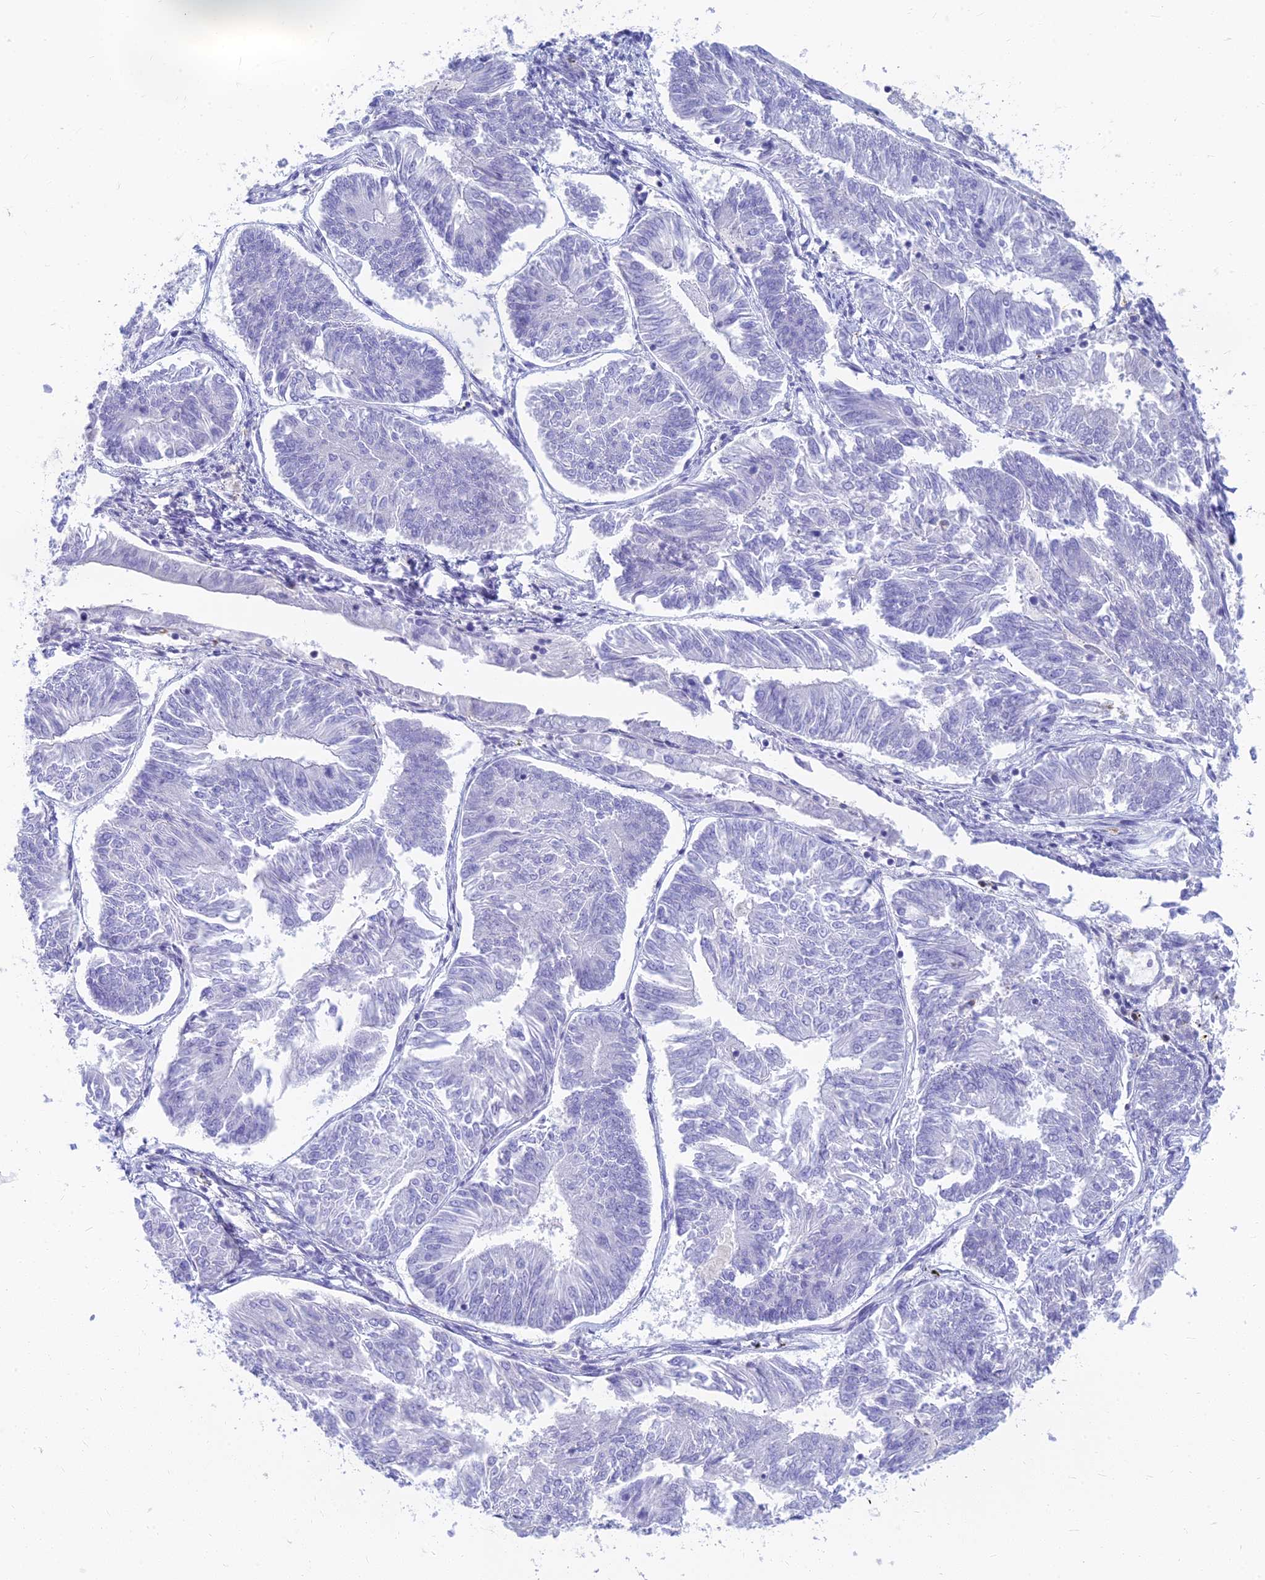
{"staining": {"intensity": "negative", "quantity": "none", "location": "none"}, "tissue": "endometrial cancer", "cell_type": "Tumor cells", "image_type": "cancer", "snomed": [{"axis": "morphology", "description": "Adenocarcinoma, NOS"}, {"axis": "topography", "description": "Endometrium"}], "caption": "Tumor cells are negative for protein expression in human endometrial adenocarcinoma.", "gene": "STRN4", "patient": {"sex": "female", "age": 58}}